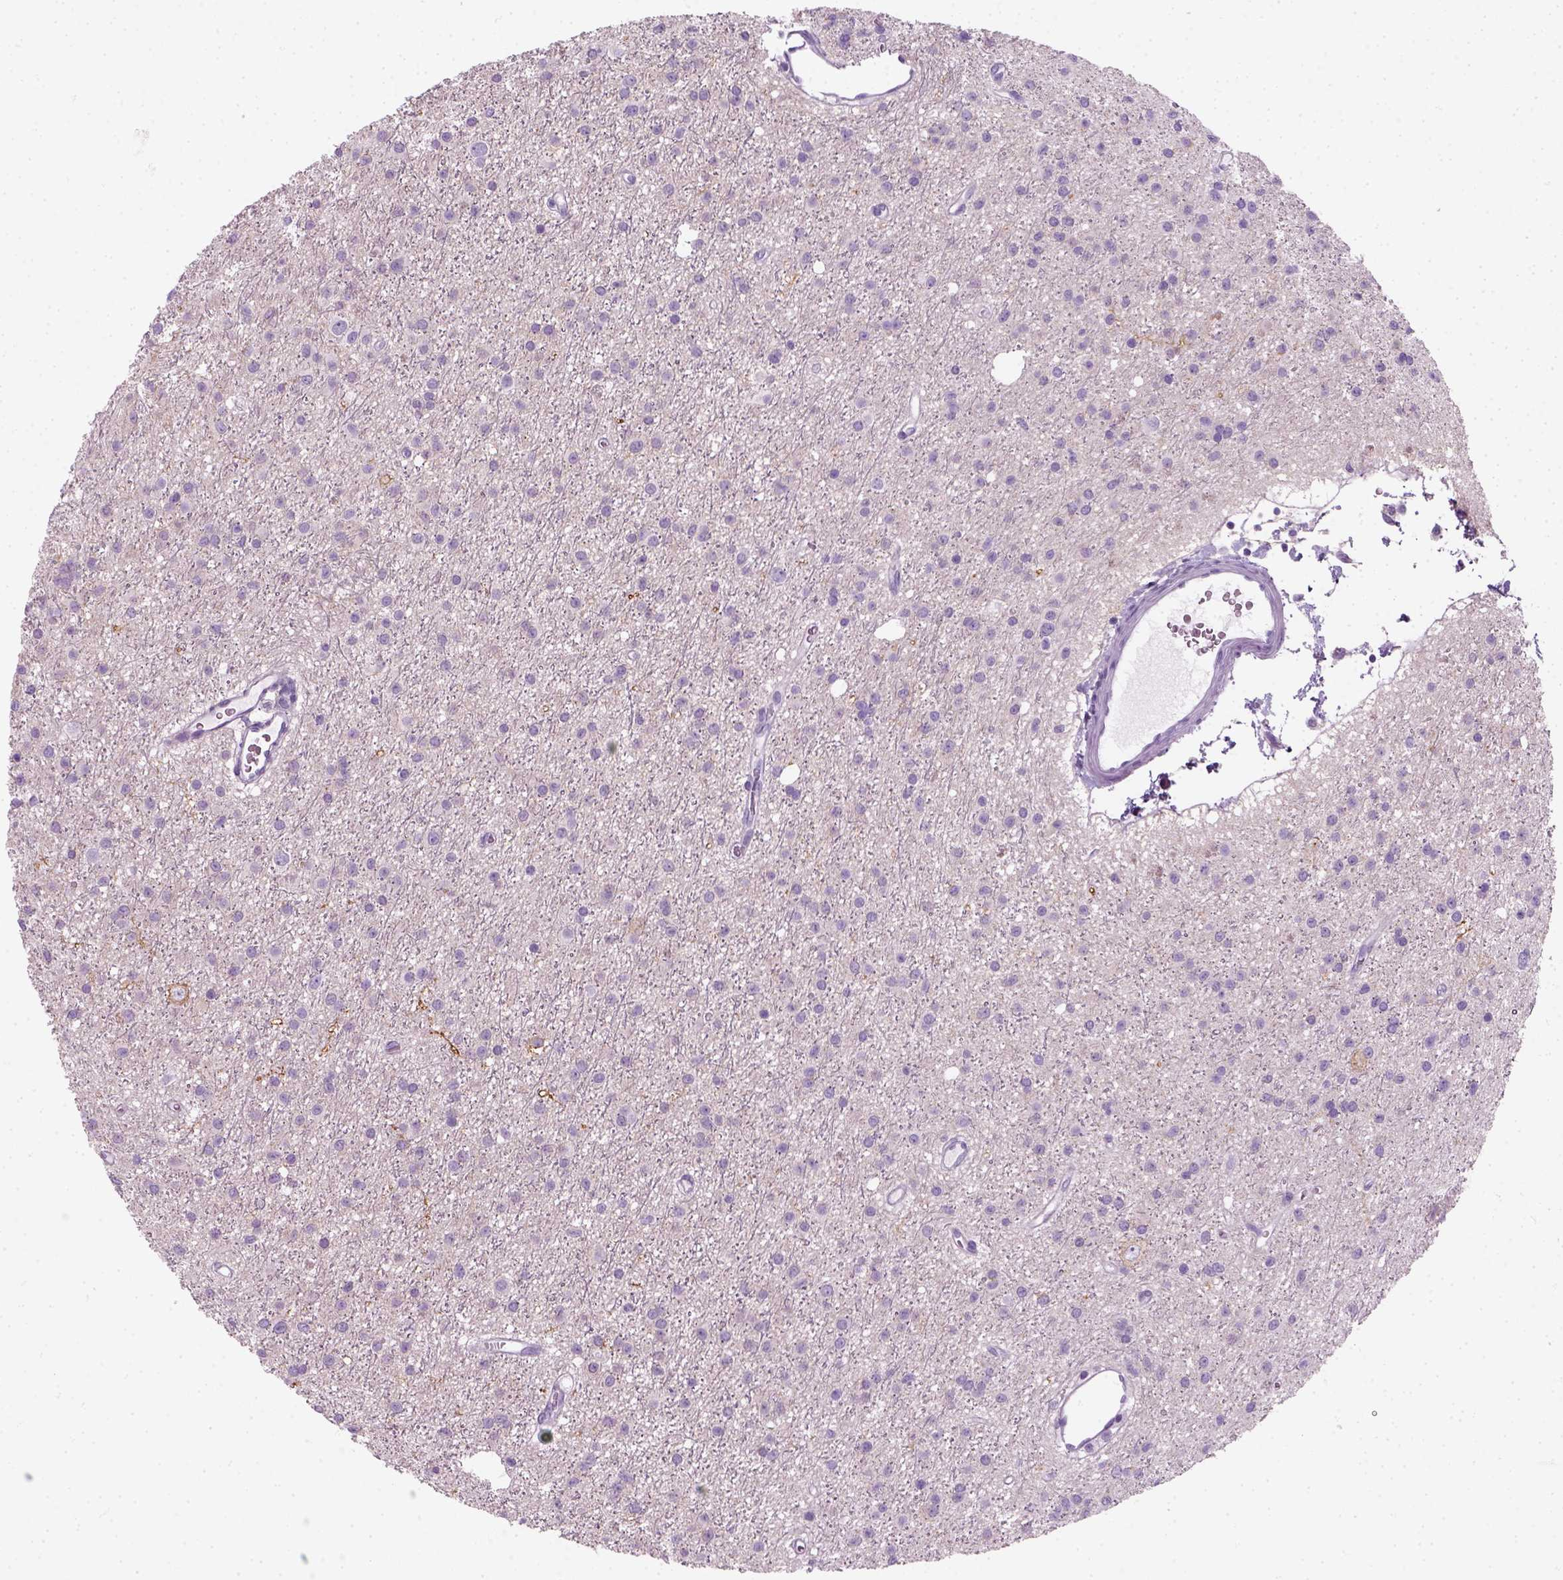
{"staining": {"intensity": "negative", "quantity": "none", "location": "none"}, "tissue": "glioma", "cell_type": "Tumor cells", "image_type": "cancer", "snomed": [{"axis": "morphology", "description": "Glioma, malignant, Low grade"}, {"axis": "topography", "description": "Brain"}], "caption": "Immunohistochemical staining of human glioma displays no significant expression in tumor cells.", "gene": "SLC12A5", "patient": {"sex": "male", "age": 27}}